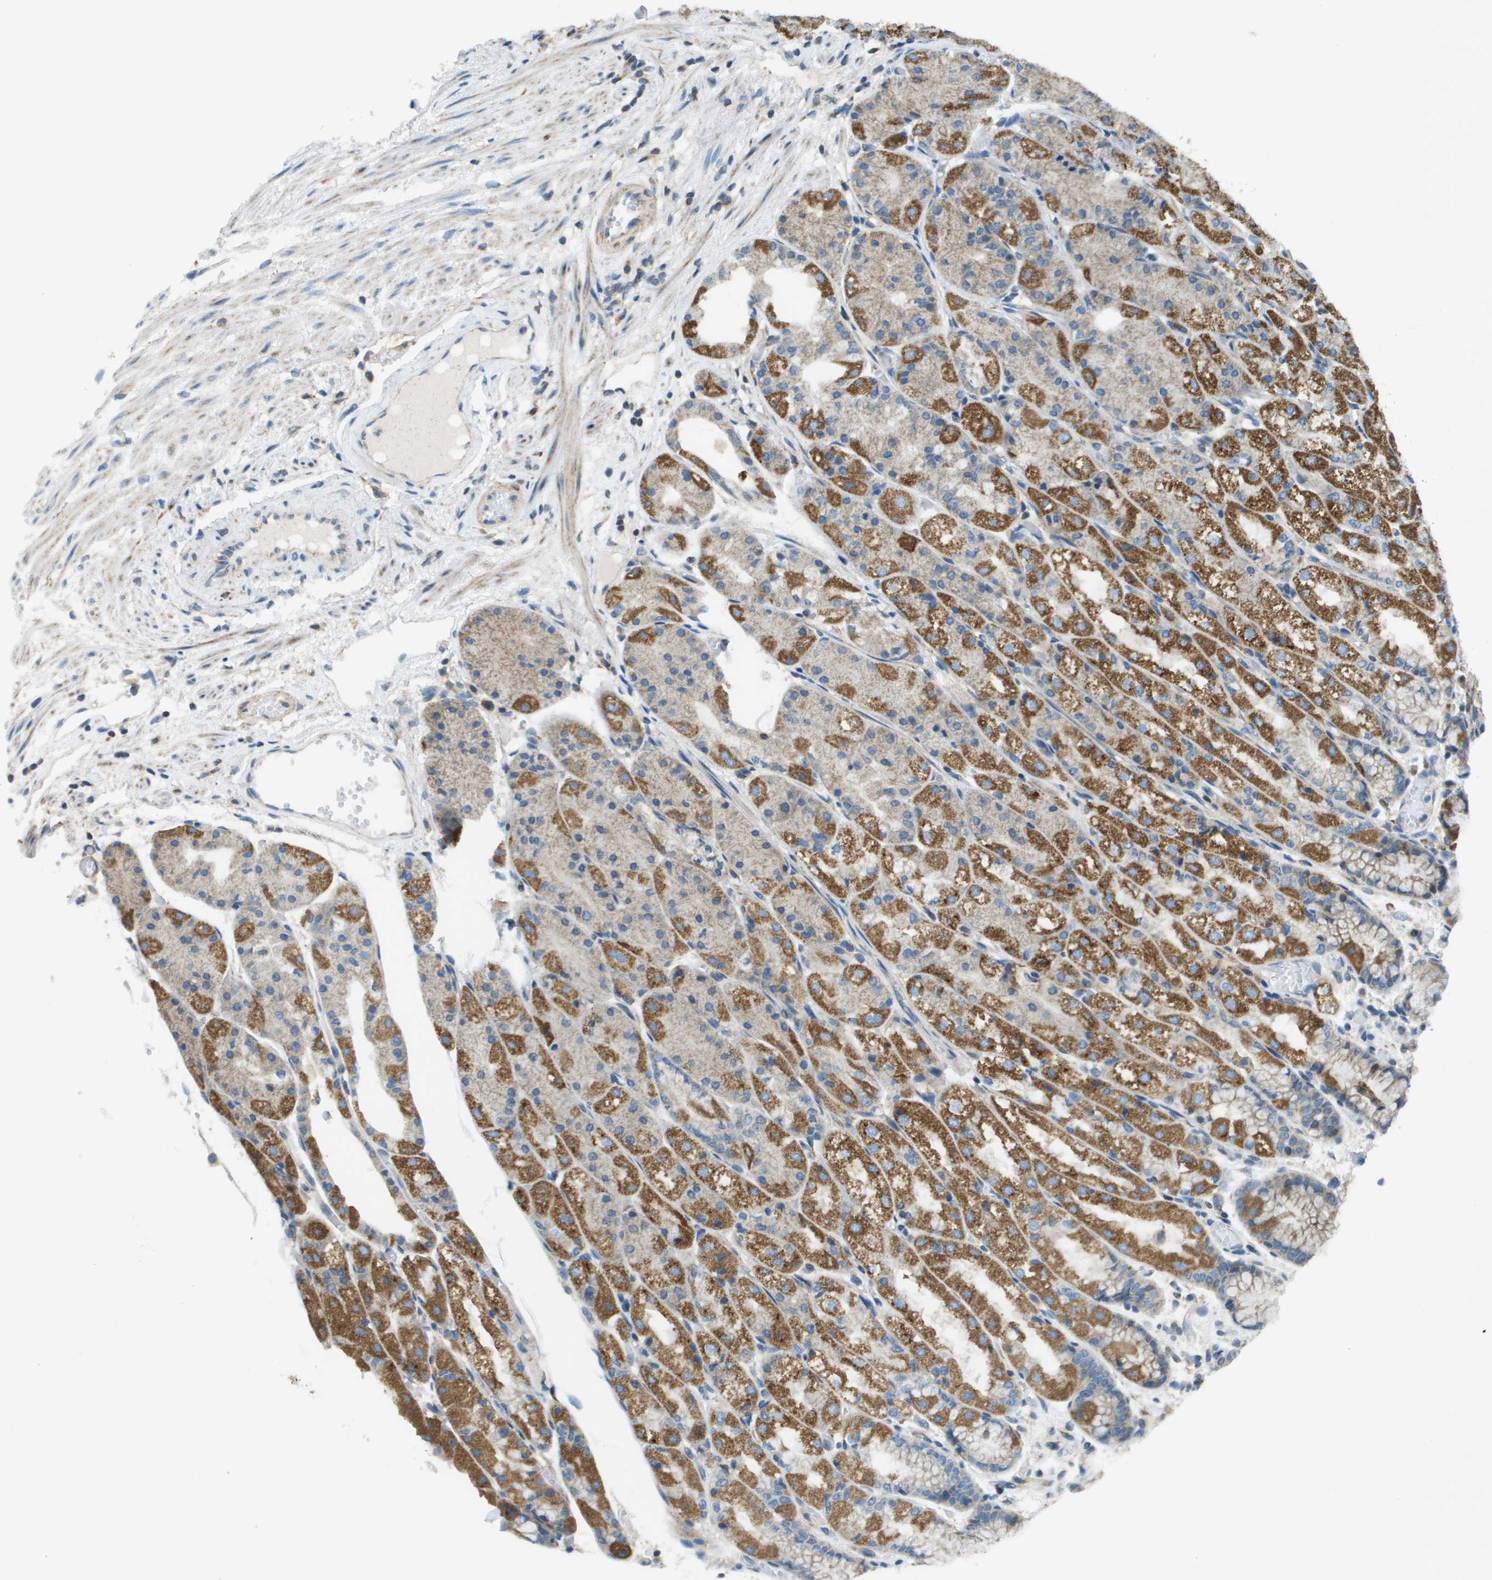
{"staining": {"intensity": "strong", "quantity": ">75%", "location": "cytoplasmic/membranous"}, "tissue": "stomach", "cell_type": "Glandular cells", "image_type": "normal", "snomed": [{"axis": "morphology", "description": "Normal tissue, NOS"}, {"axis": "topography", "description": "Stomach, upper"}], "caption": "A high amount of strong cytoplasmic/membranous staining is identified in approximately >75% of glandular cells in benign stomach.", "gene": "TAOK3", "patient": {"sex": "male", "age": 72}}